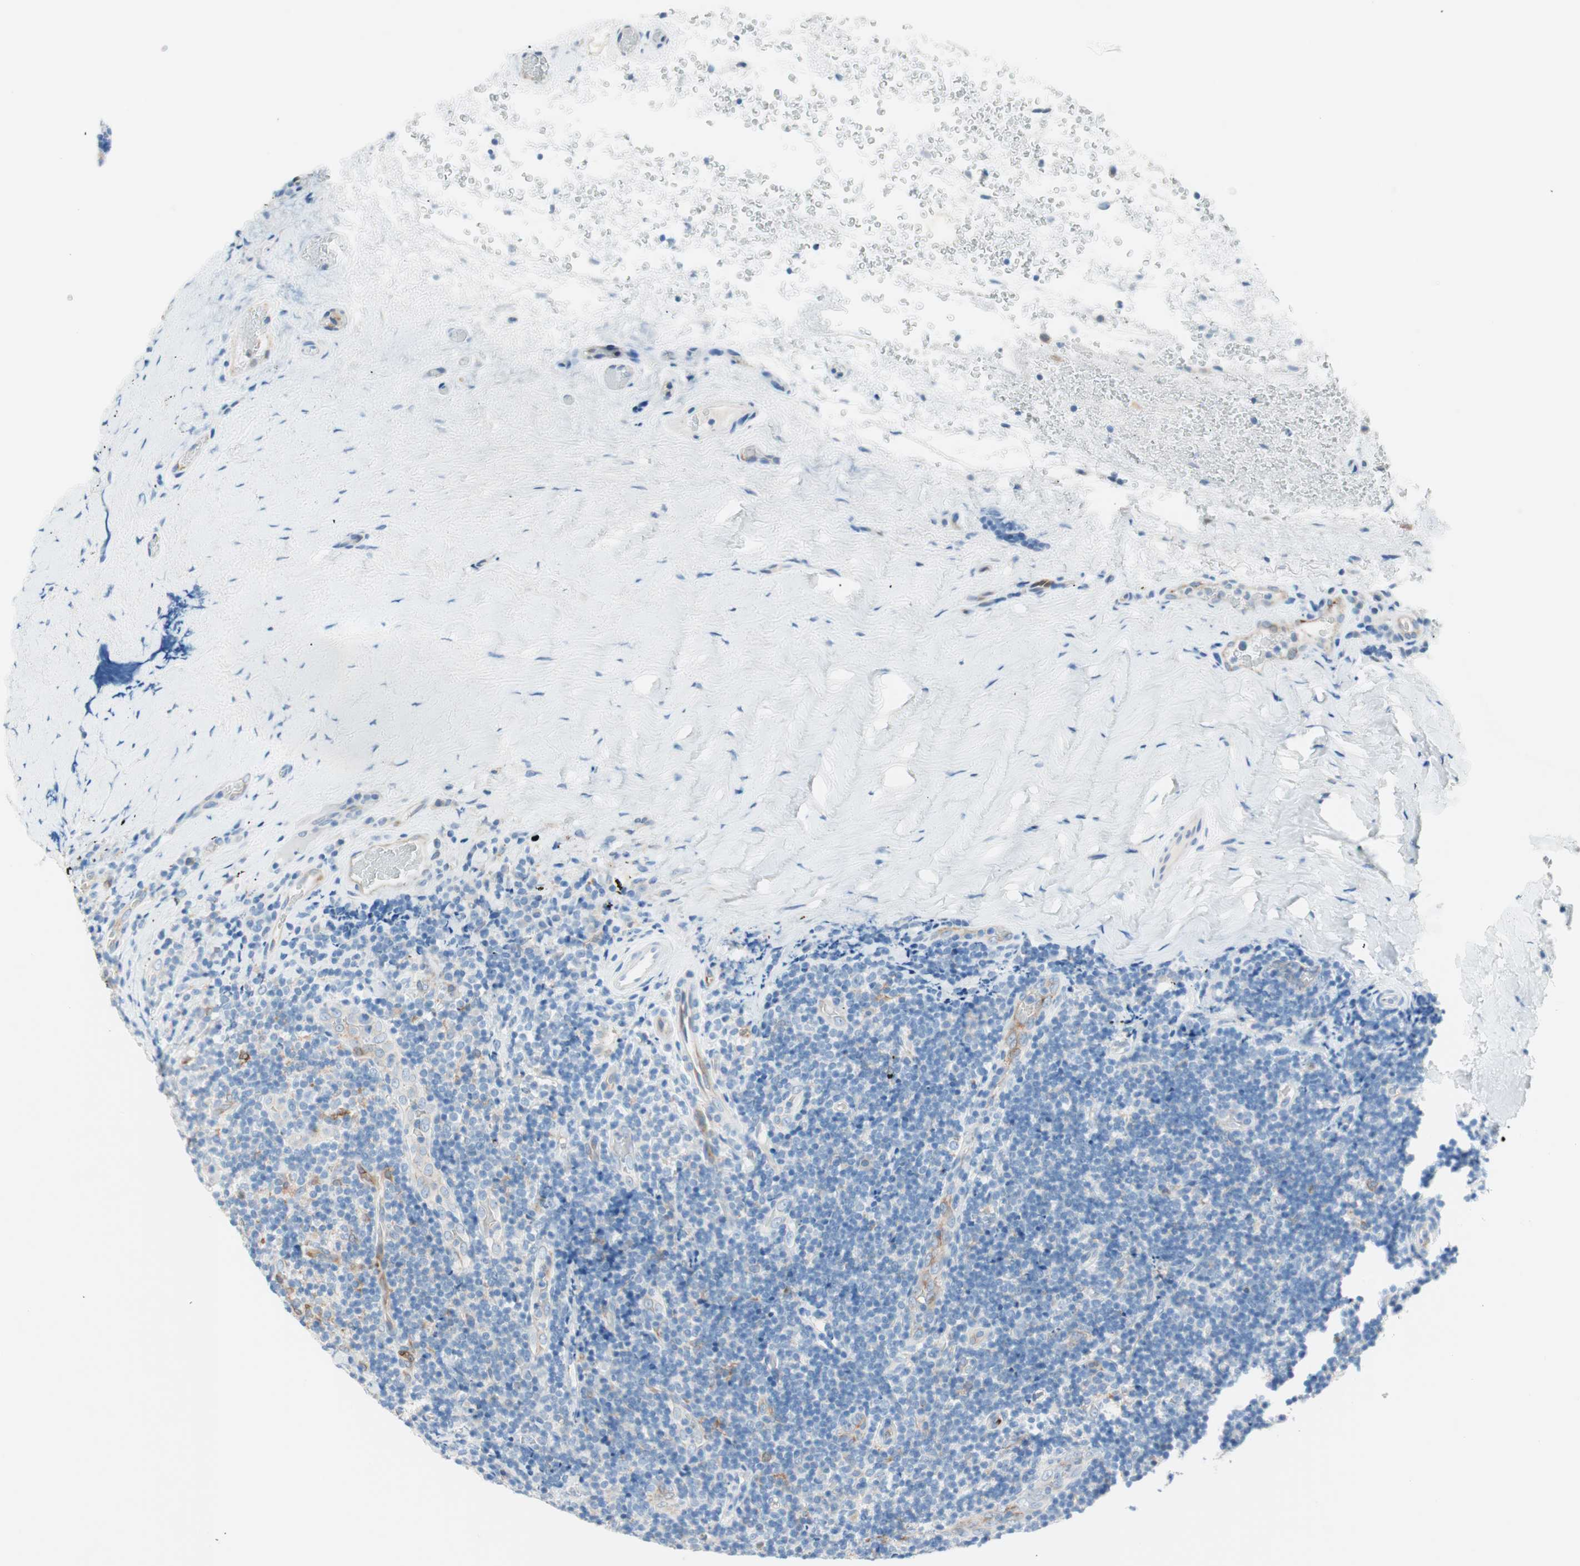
{"staining": {"intensity": "negative", "quantity": "none", "location": "none"}, "tissue": "lymphoma", "cell_type": "Tumor cells", "image_type": "cancer", "snomed": [{"axis": "morphology", "description": "Malignant lymphoma, non-Hodgkin's type, High grade"}, {"axis": "topography", "description": "Tonsil"}], "caption": "DAB (3,3'-diaminobenzidine) immunohistochemical staining of human malignant lymphoma, non-Hodgkin's type (high-grade) reveals no significant expression in tumor cells. (IHC, brightfield microscopy, high magnification).", "gene": "GLUL", "patient": {"sex": "female", "age": 36}}